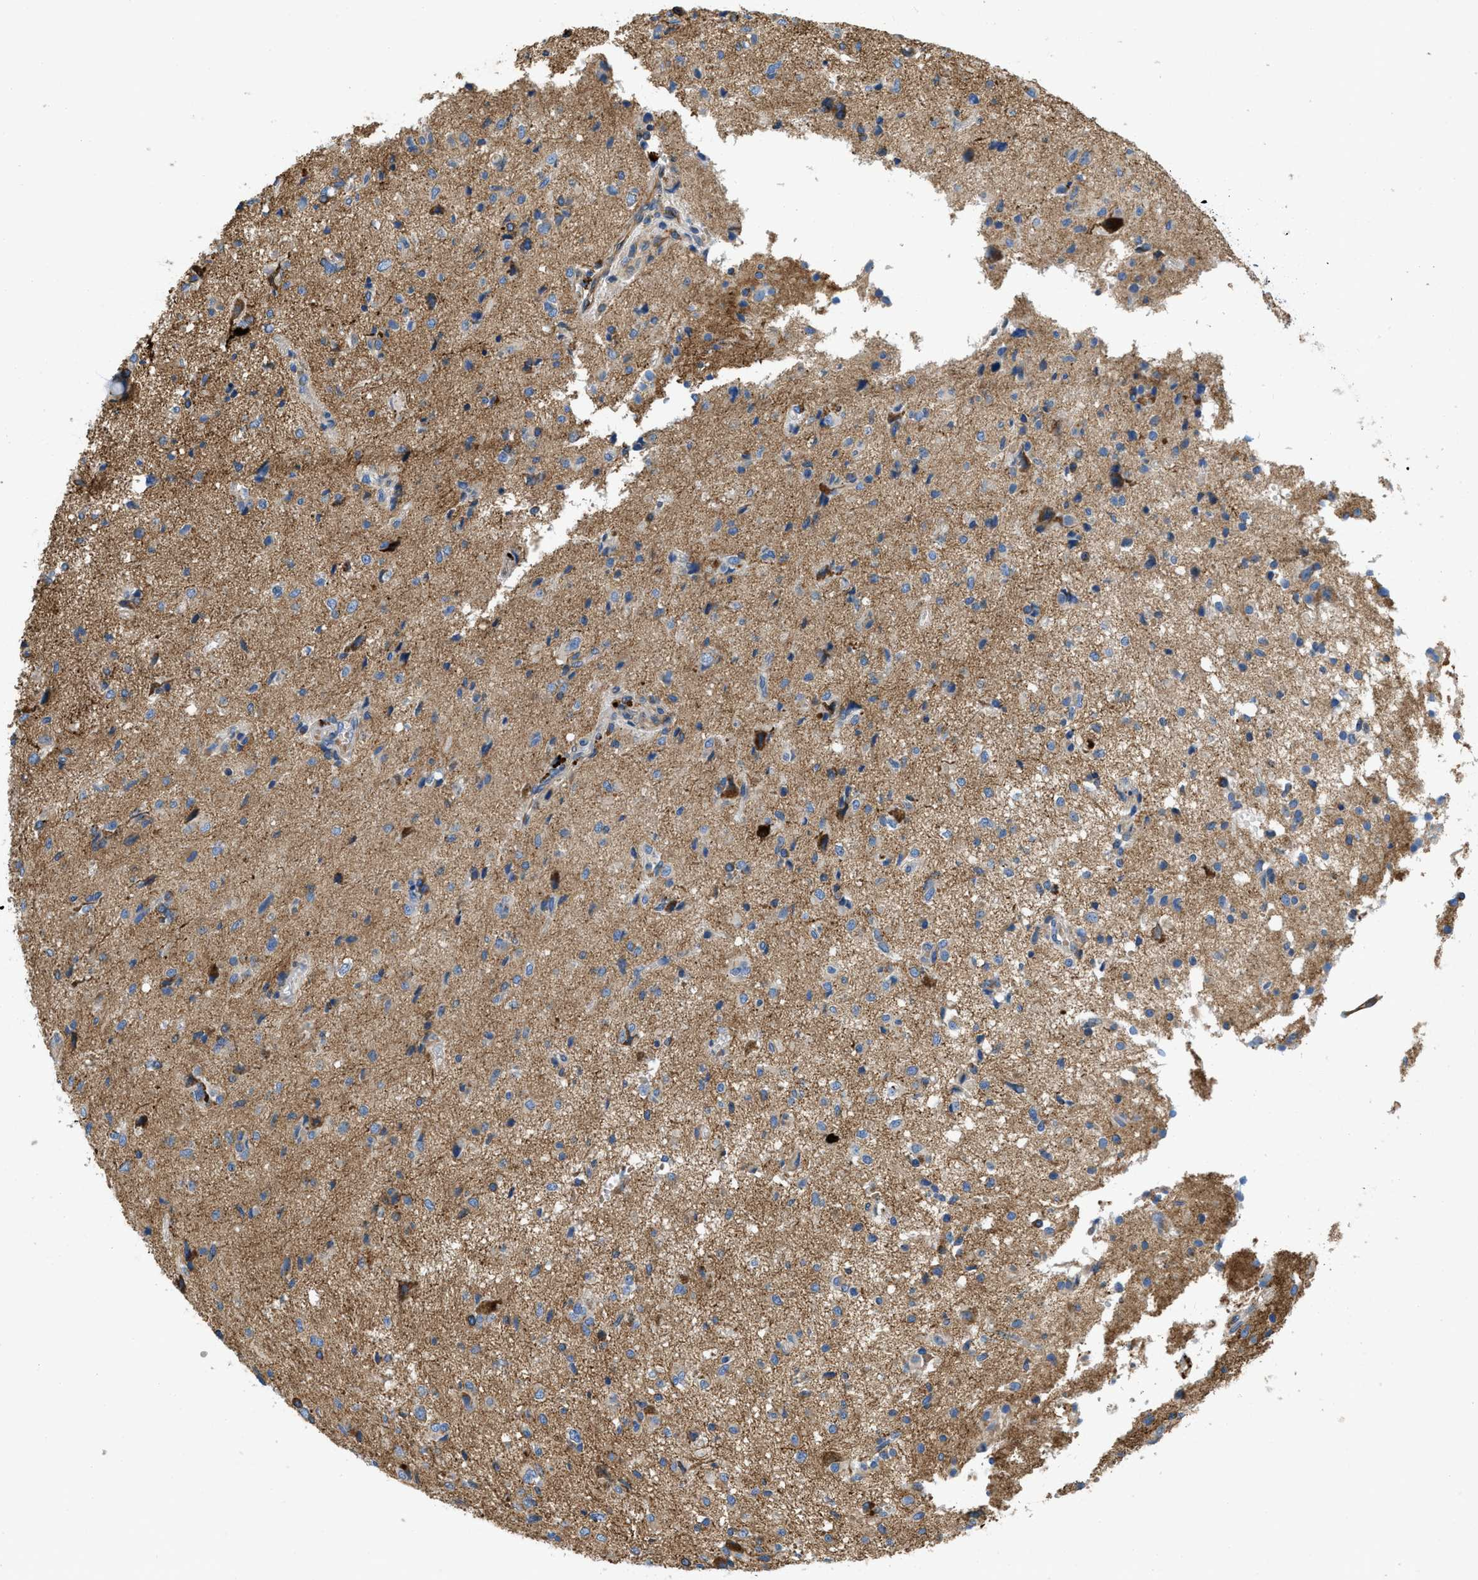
{"staining": {"intensity": "moderate", "quantity": "25%-75%", "location": "cytoplasmic/membranous"}, "tissue": "glioma", "cell_type": "Tumor cells", "image_type": "cancer", "snomed": [{"axis": "morphology", "description": "Glioma, malignant, High grade"}, {"axis": "topography", "description": "Brain"}], "caption": "Glioma stained for a protein (brown) reveals moderate cytoplasmic/membranous positive positivity in approximately 25%-75% of tumor cells.", "gene": "TMEM248", "patient": {"sex": "female", "age": 59}}